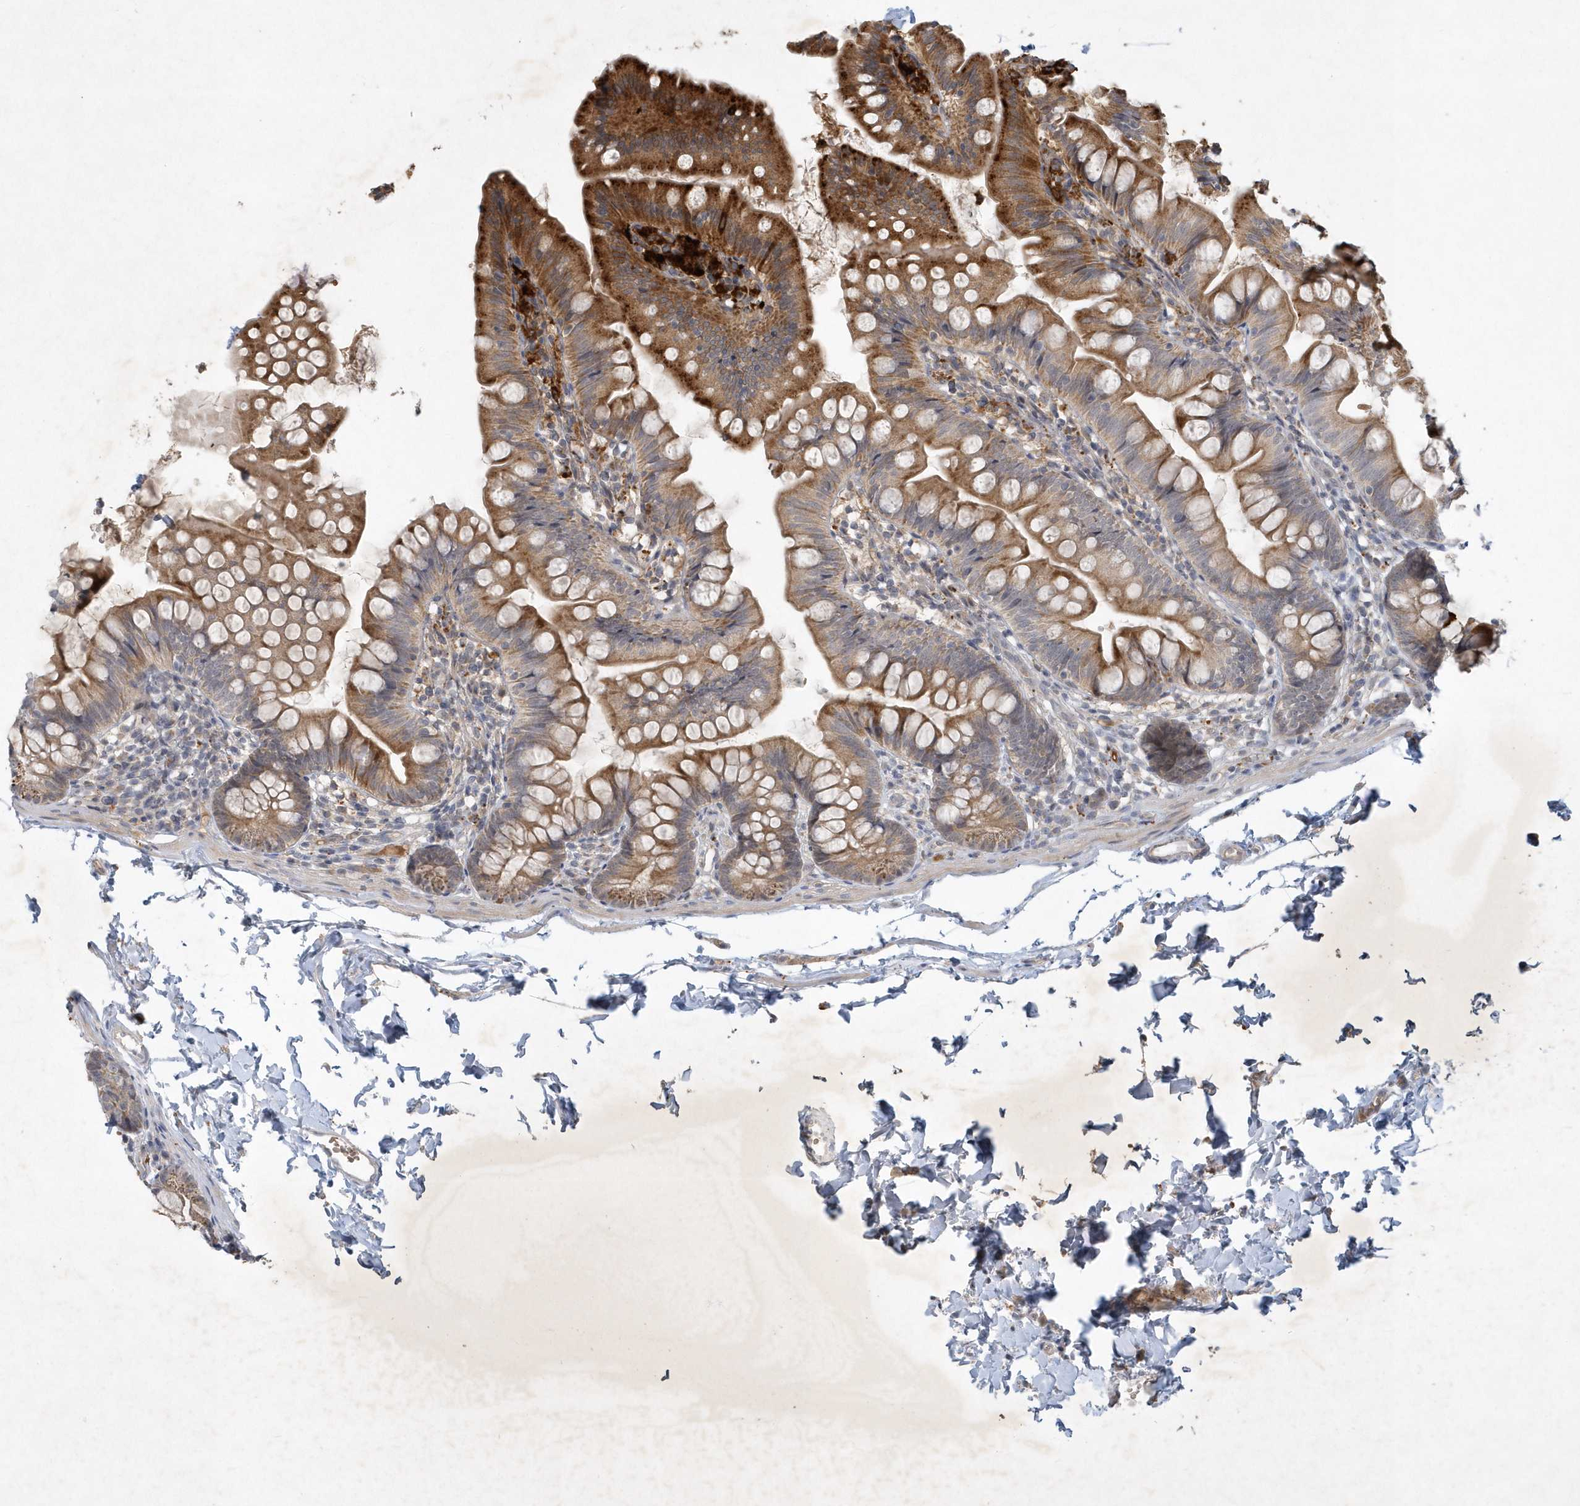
{"staining": {"intensity": "moderate", "quantity": ">75%", "location": "cytoplasmic/membranous"}, "tissue": "small intestine", "cell_type": "Glandular cells", "image_type": "normal", "snomed": [{"axis": "morphology", "description": "Normal tissue, NOS"}, {"axis": "topography", "description": "Small intestine"}], "caption": "Glandular cells show medium levels of moderate cytoplasmic/membranous expression in about >75% of cells in benign human small intestine. The staining was performed using DAB to visualize the protein expression in brown, while the nuclei were stained in blue with hematoxylin (Magnification: 20x).", "gene": "THG1L", "patient": {"sex": "male", "age": 7}}